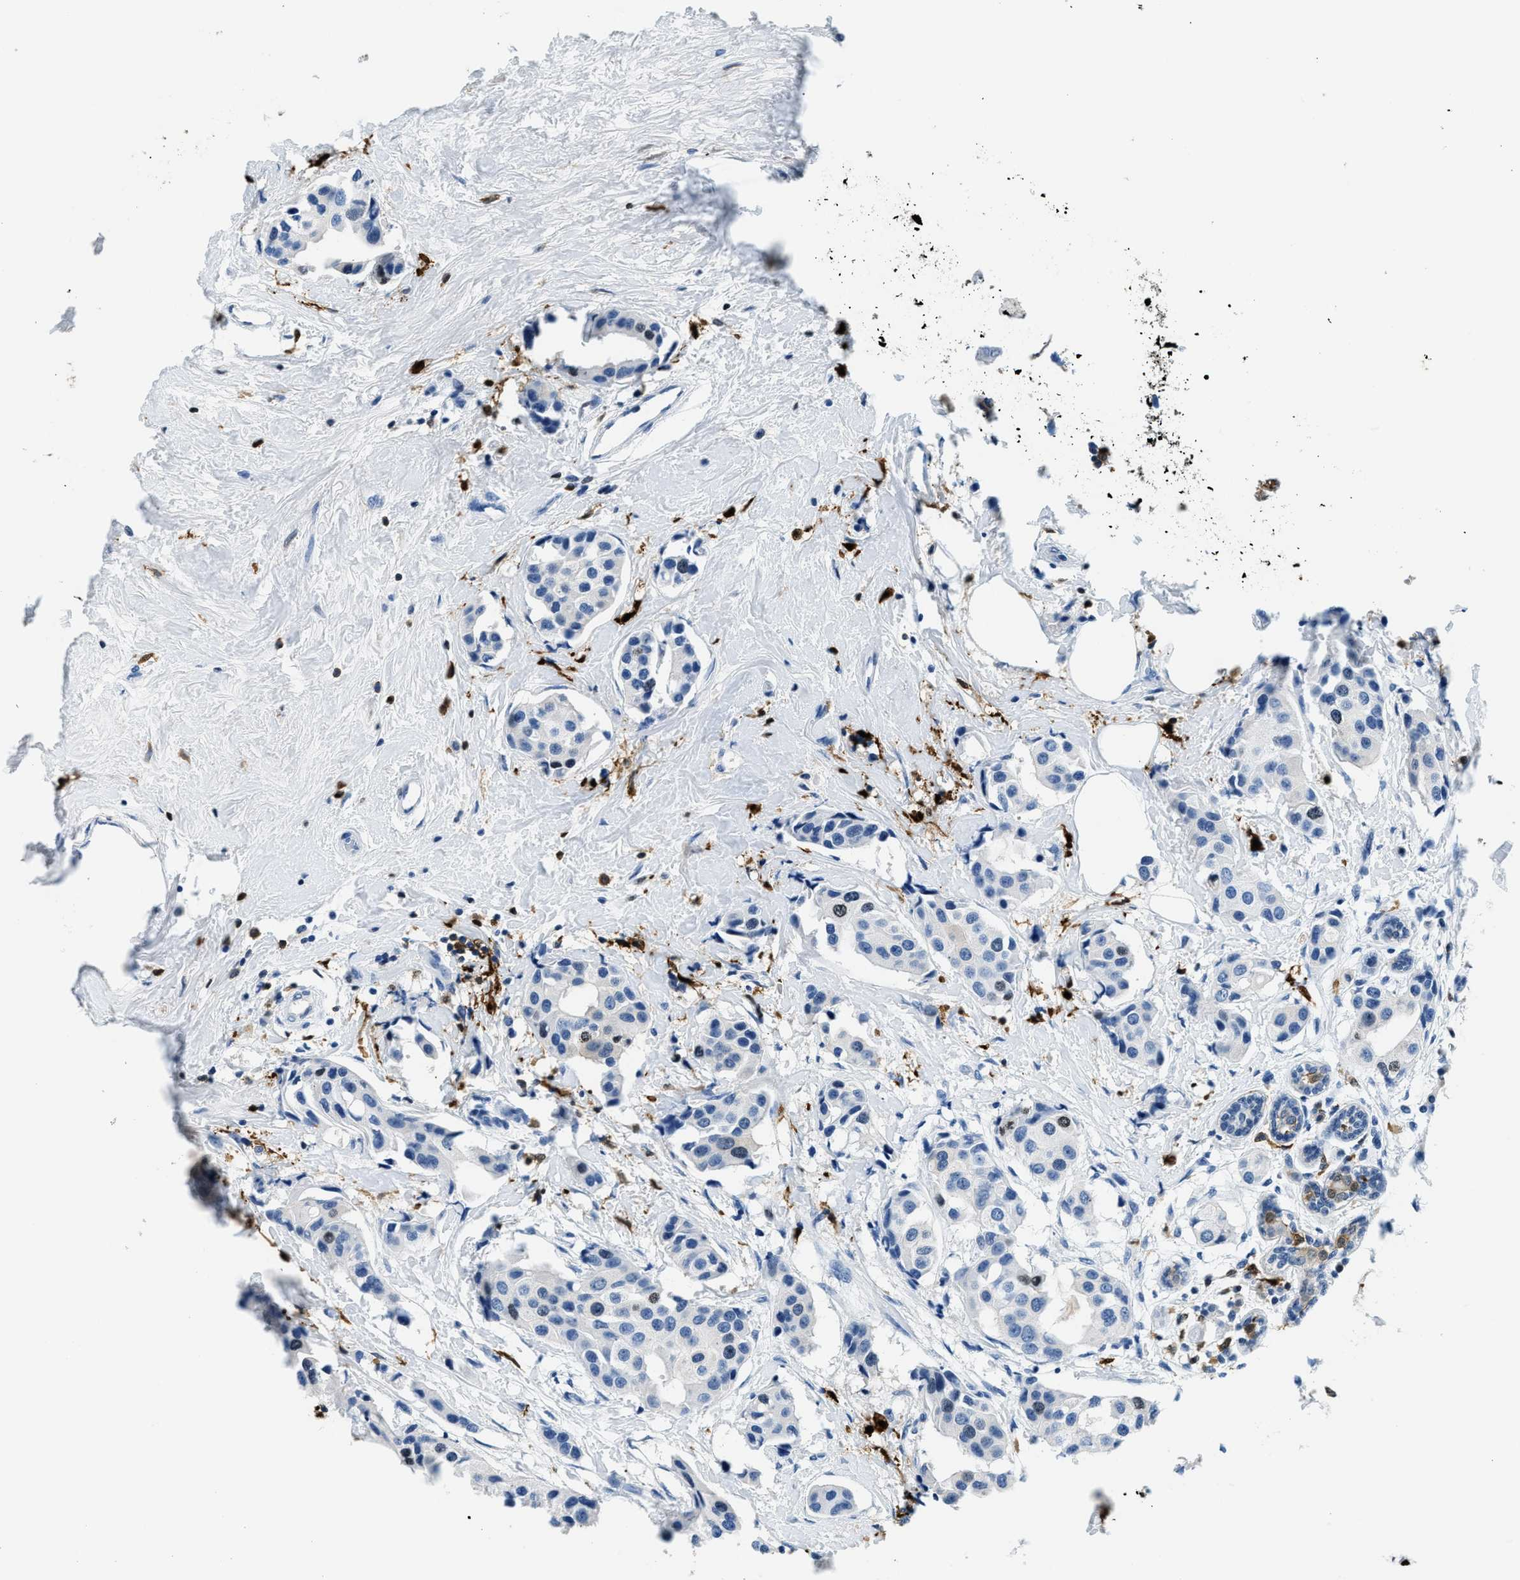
{"staining": {"intensity": "negative", "quantity": "none", "location": "none"}, "tissue": "breast cancer", "cell_type": "Tumor cells", "image_type": "cancer", "snomed": [{"axis": "morphology", "description": "Normal tissue, NOS"}, {"axis": "morphology", "description": "Duct carcinoma"}, {"axis": "topography", "description": "Breast"}], "caption": "Immunohistochemical staining of human breast cancer (invasive ductal carcinoma) displays no significant positivity in tumor cells.", "gene": "CAPG", "patient": {"sex": "female", "age": 39}}